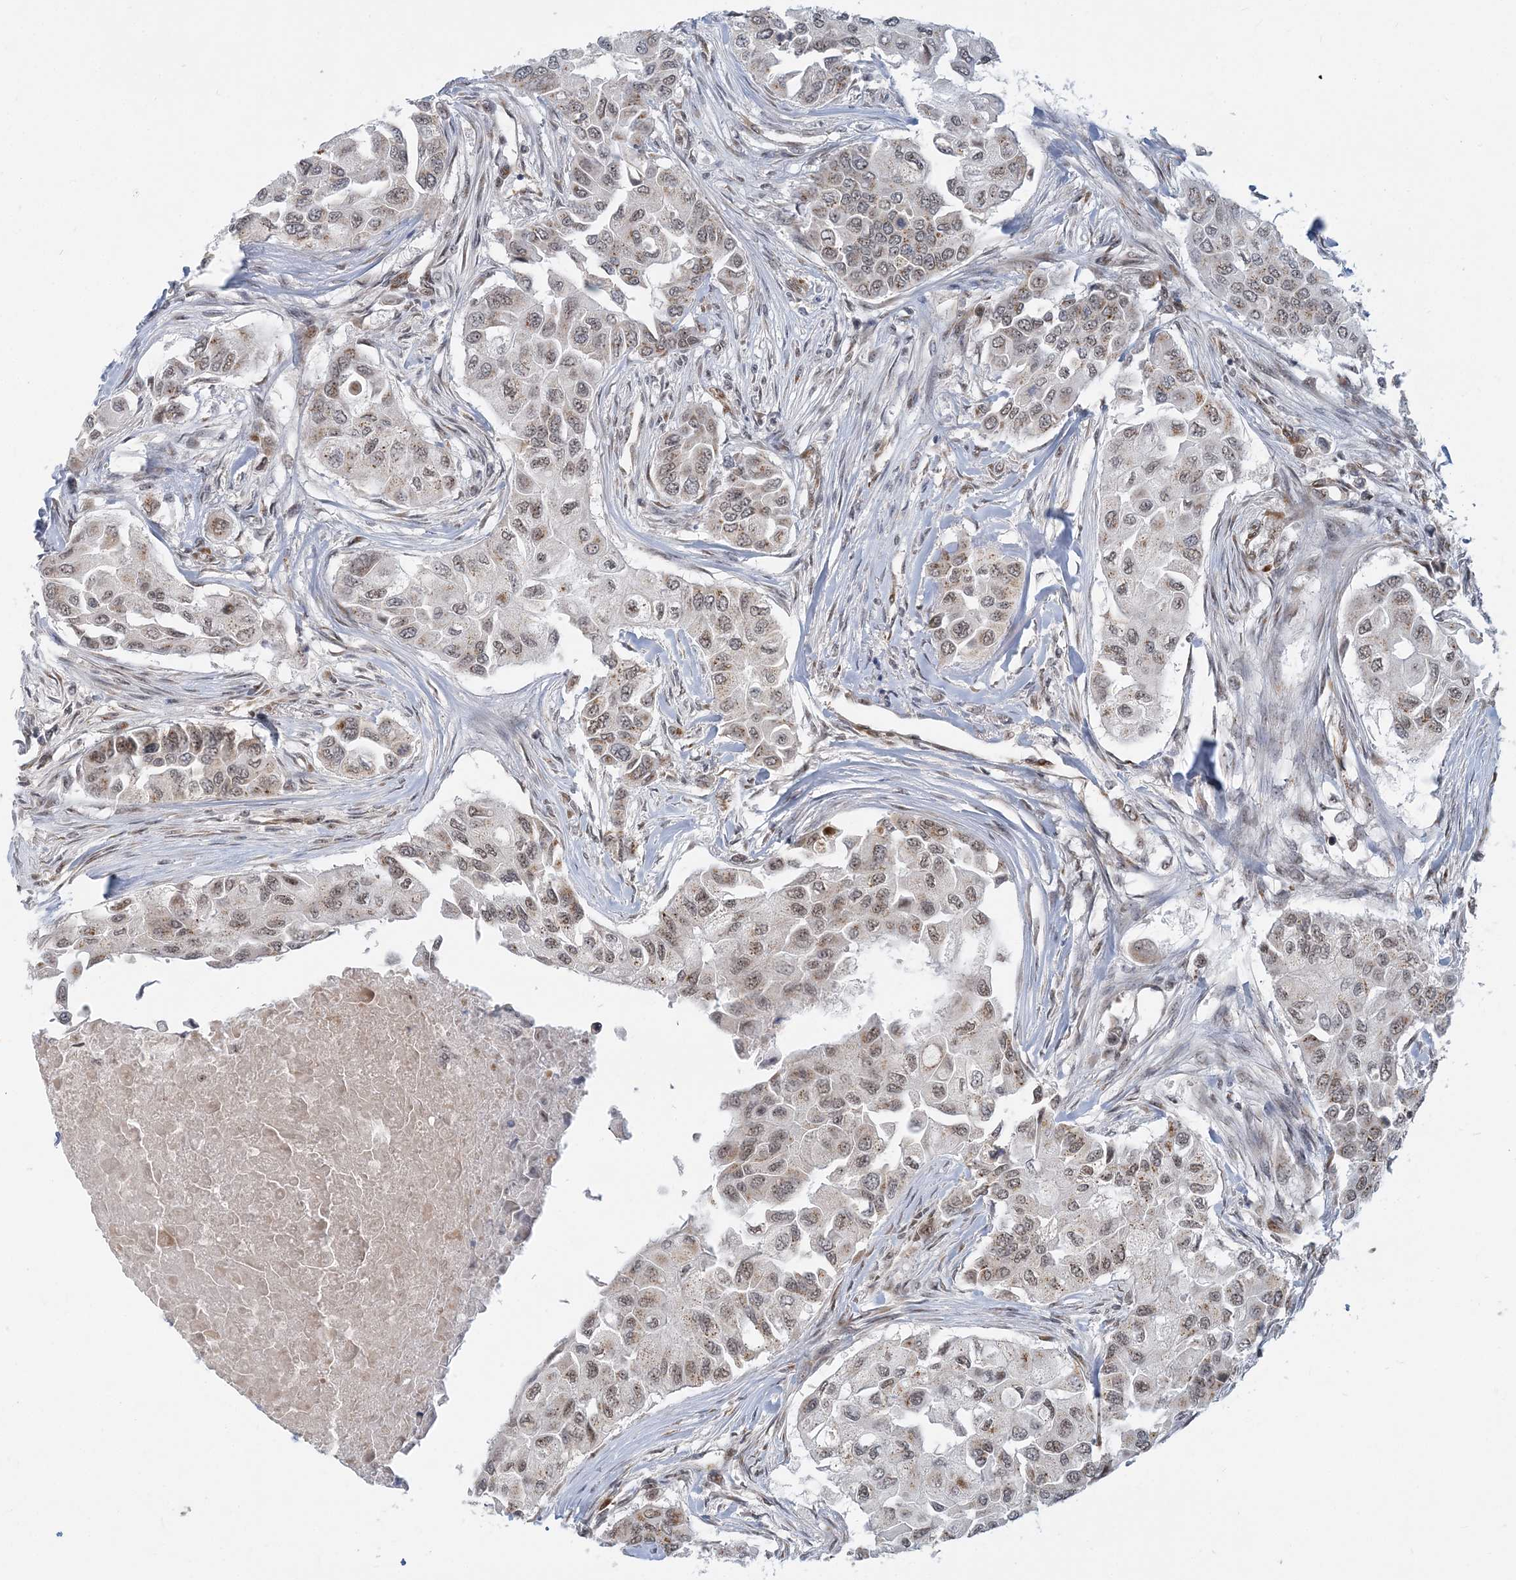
{"staining": {"intensity": "weak", "quantity": "25%-75%", "location": "cytoplasmic/membranous,nuclear"}, "tissue": "breast cancer", "cell_type": "Tumor cells", "image_type": "cancer", "snomed": [{"axis": "morphology", "description": "Normal tissue, NOS"}, {"axis": "morphology", "description": "Duct carcinoma"}, {"axis": "topography", "description": "Breast"}], "caption": "Immunohistochemistry of human intraductal carcinoma (breast) shows low levels of weak cytoplasmic/membranous and nuclear staining in approximately 25%-75% of tumor cells. The protein of interest is stained brown, and the nuclei are stained in blue (DAB IHC with brightfield microscopy, high magnification).", "gene": "PLRG1", "patient": {"sex": "female", "age": 49}}